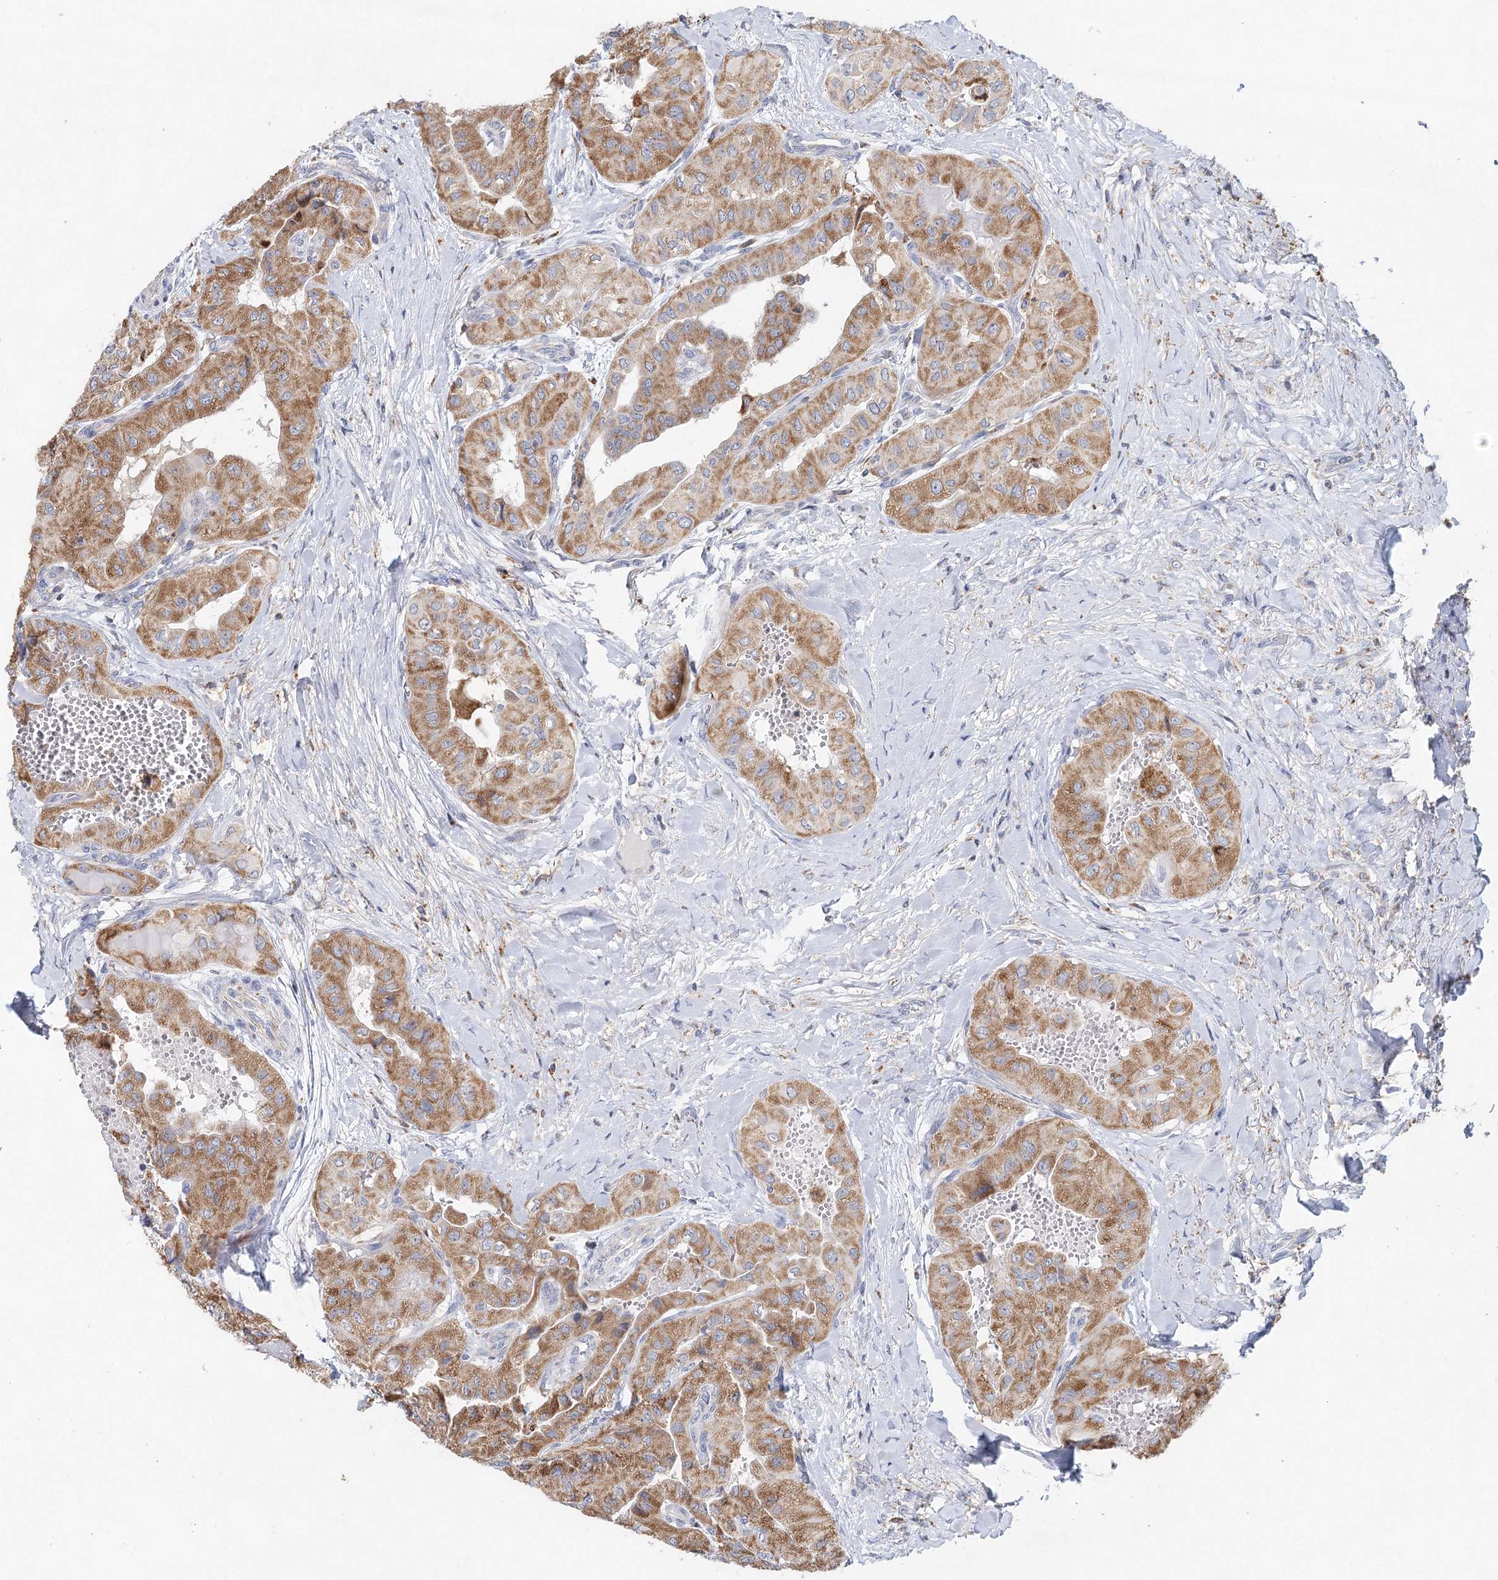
{"staining": {"intensity": "moderate", "quantity": ">75%", "location": "cytoplasmic/membranous"}, "tissue": "thyroid cancer", "cell_type": "Tumor cells", "image_type": "cancer", "snomed": [{"axis": "morphology", "description": "Papillary adenocarcinoma, NOS"}, {"axis": "topography", "description": "Thyroid gland"}], "caption": "DAB (3,3'-diaminobenzidine) immunohistochemical staining of human thyroid papillary adenocarcinoma displays moderate cytoplasmic/membranous protein staining in approximately >75% of tumor cells.", "gene": "XPO6", "patient": {"sex": "female", "age": 59}}